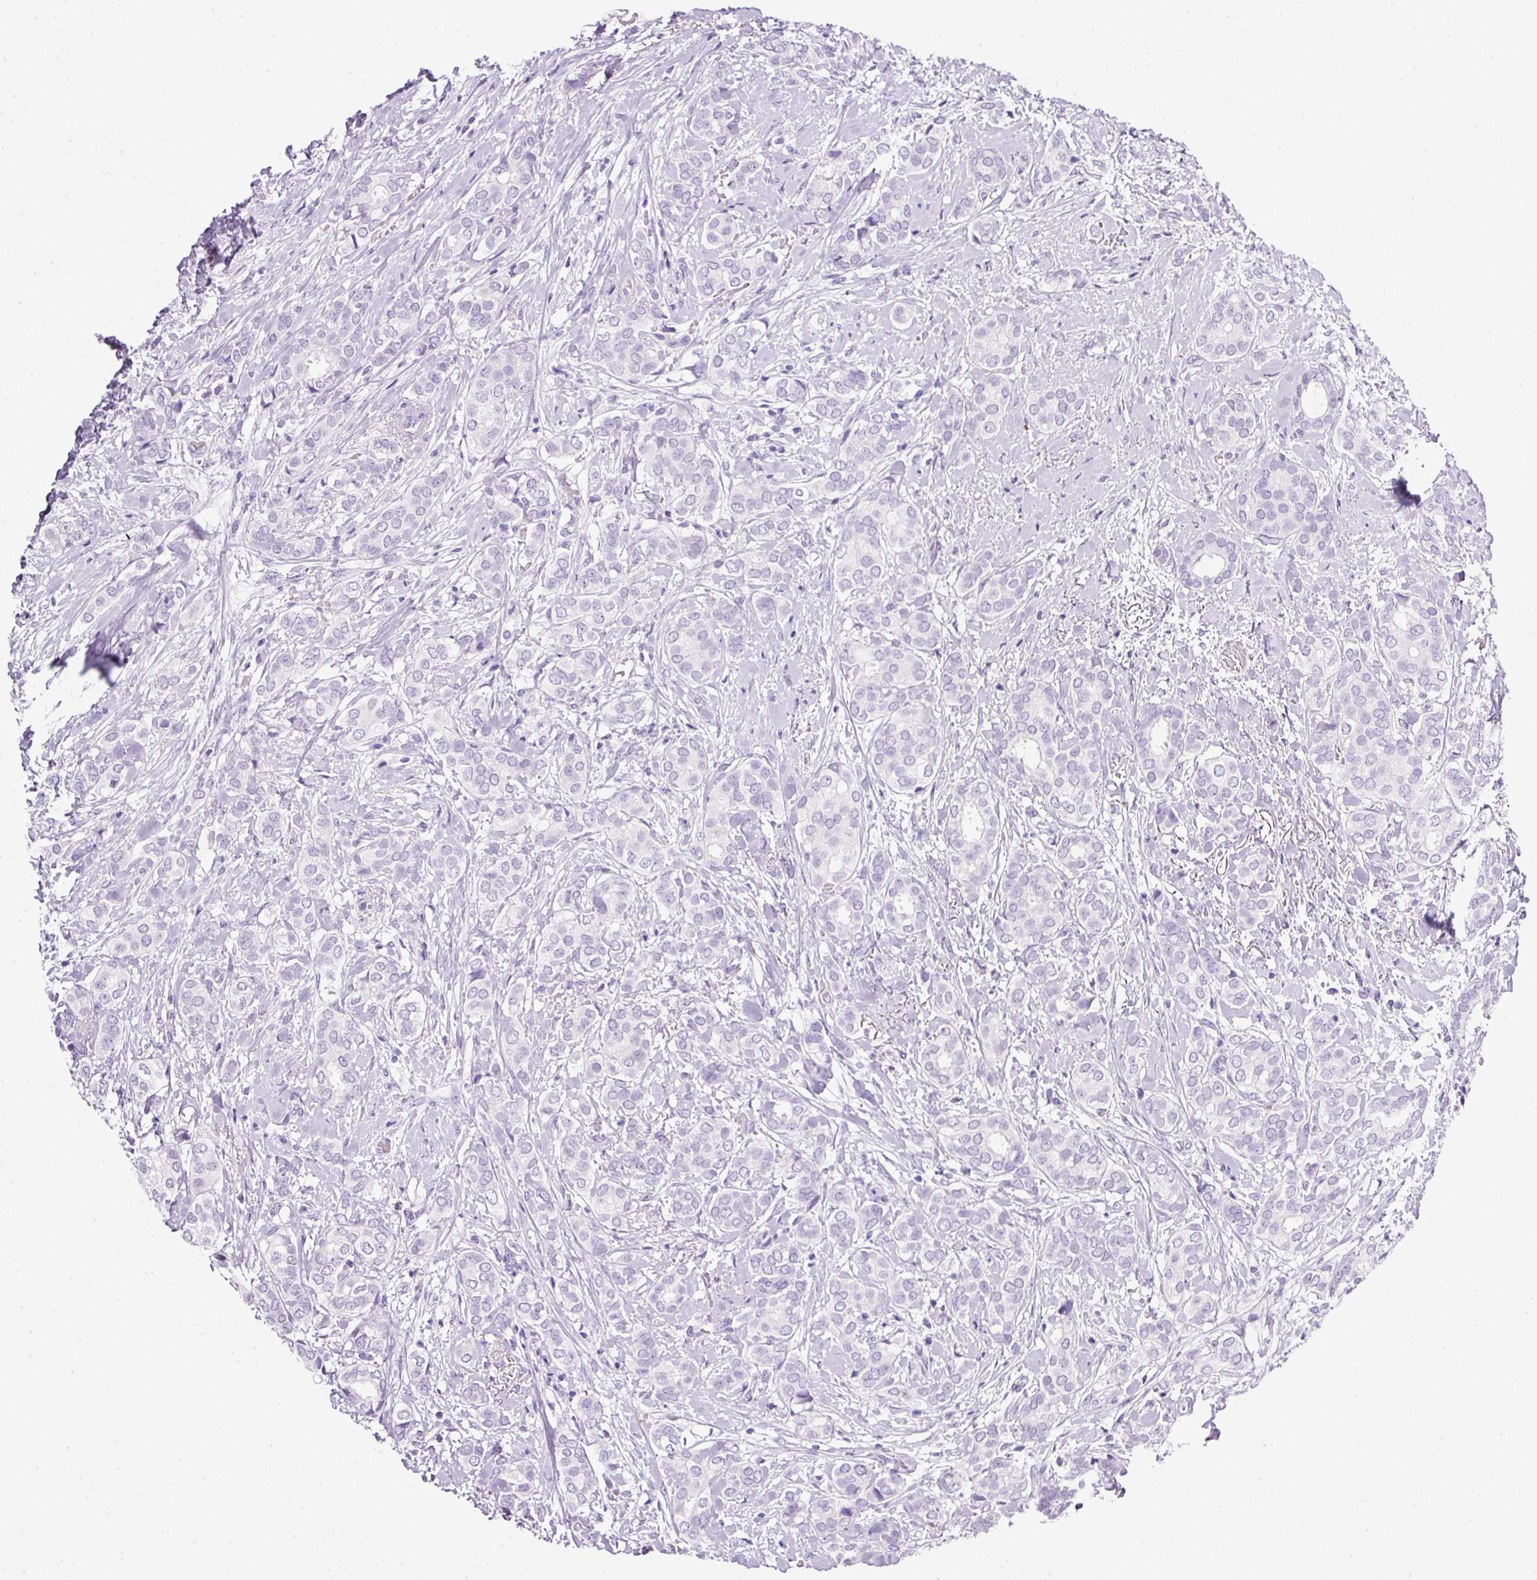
{"staining": {"intensity": "negative", "quantity": "none", "location": "none"}, "tissue": "breast cancer", "cell_type": "Tumor cells", "image_type": "cancer", "snomed": [{"axis": "morphology", "description": "Duct carcinoma"}, {"axis": "topography", "description": "Breast"}], "caption": "Micrograph shows no protein staining in tumor cells of breast intraductal carcinoma tissue. Nuclei are stained in blue.", "gene": "BSND", "patient": {"sex": "female", "age": 73}}